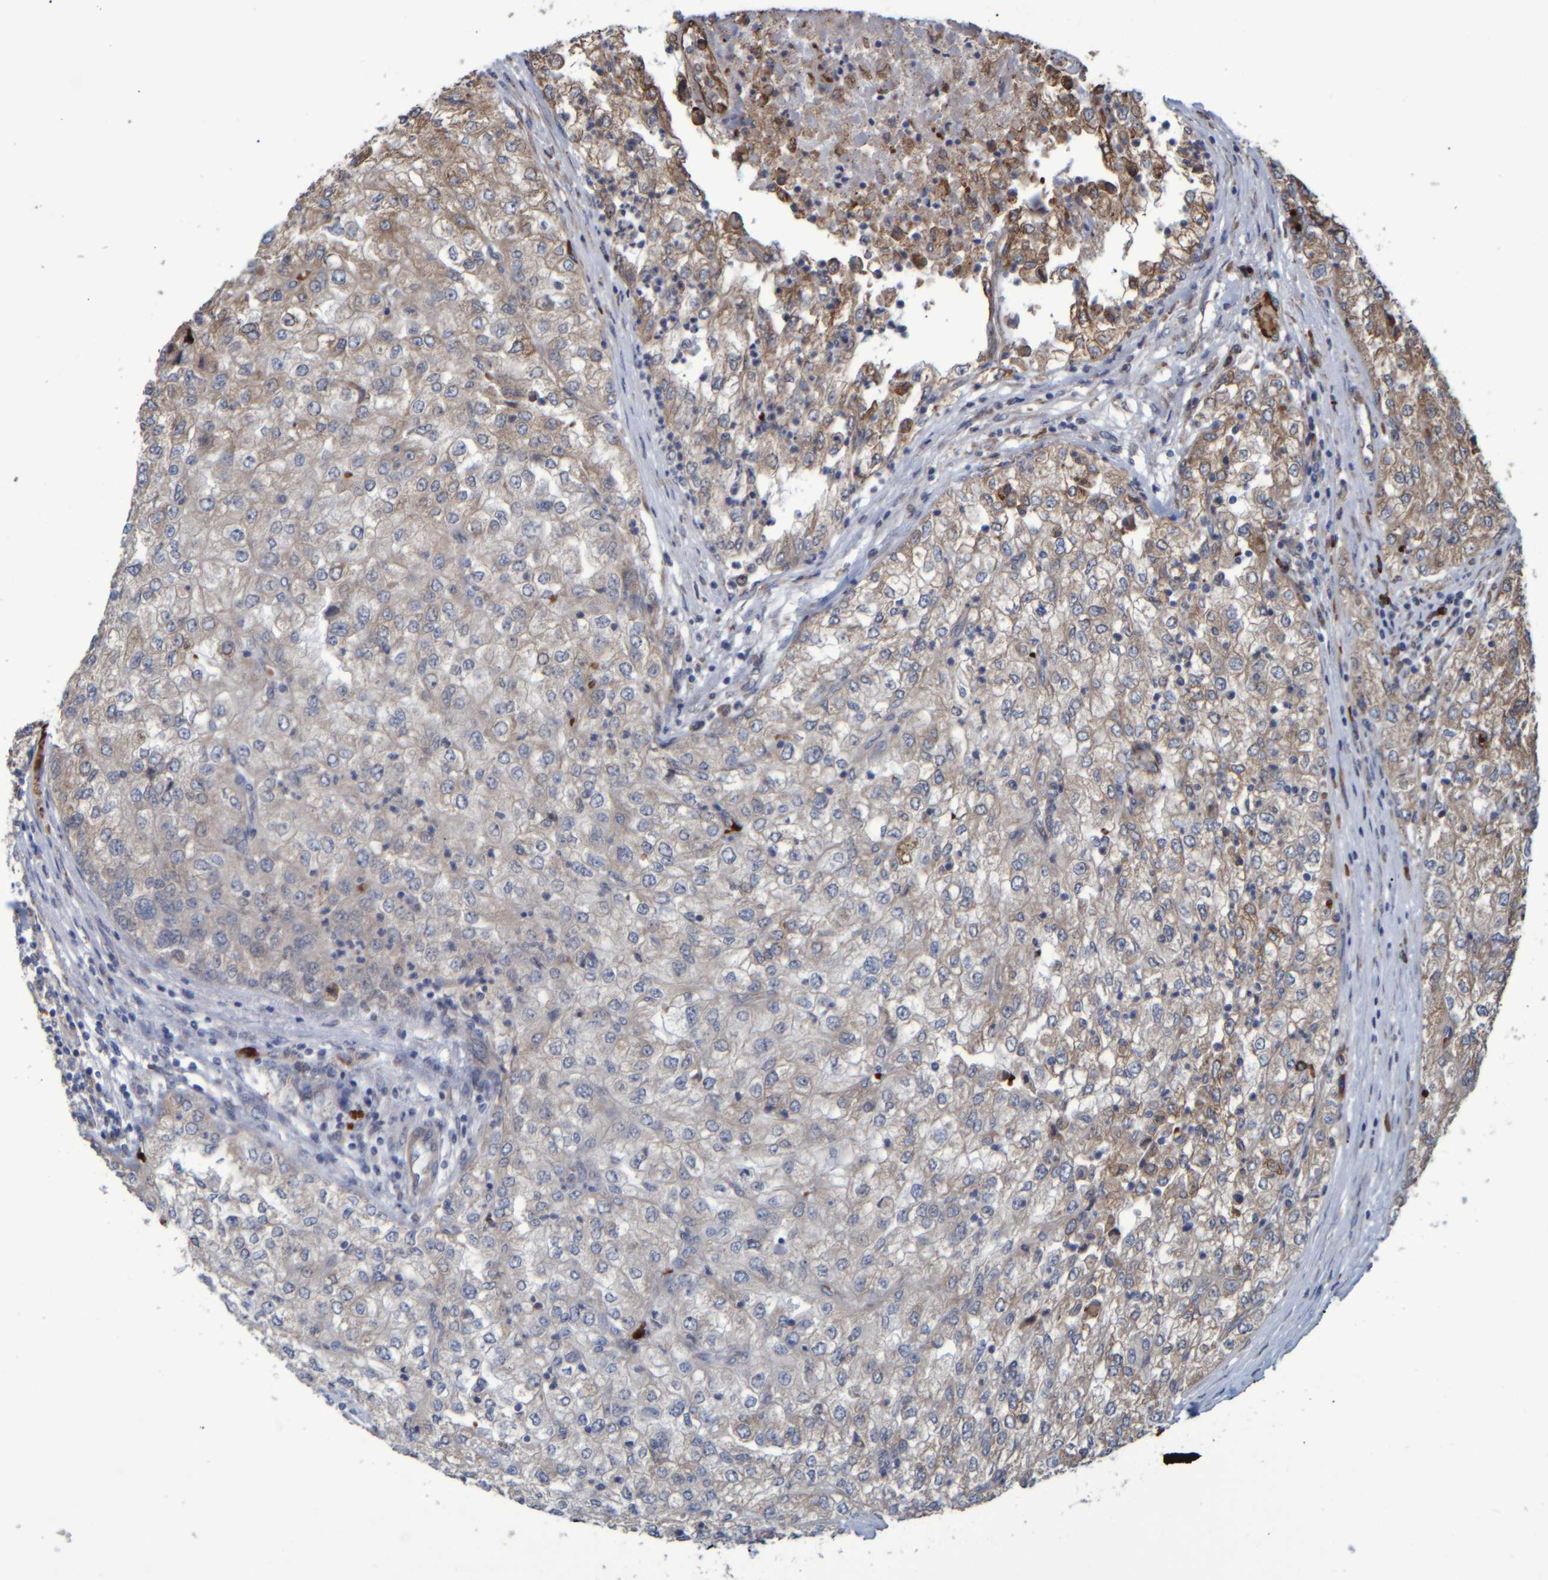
{"staining": {"intensity": "weak", "quantity": "25%-75%", "location": "cytoplasmic/membranous"}, "tissue": "renal cancer", "cell_type": "Tumor cells", "image_type": "cancer", "snomed": [{"axis": "morphology", "description": "Adenocarcinoma, NOS"}, {"axis": "topography", "description": "Kidney"}], "caption": "Adenocarcinoma (renal) stained with a brown dye shows weak cytoplasmic/membranous positive staining in about 25%-75% of tumor cells.", "gene": "SPAG5", "patient": {"sex": "female", "age": 54}}